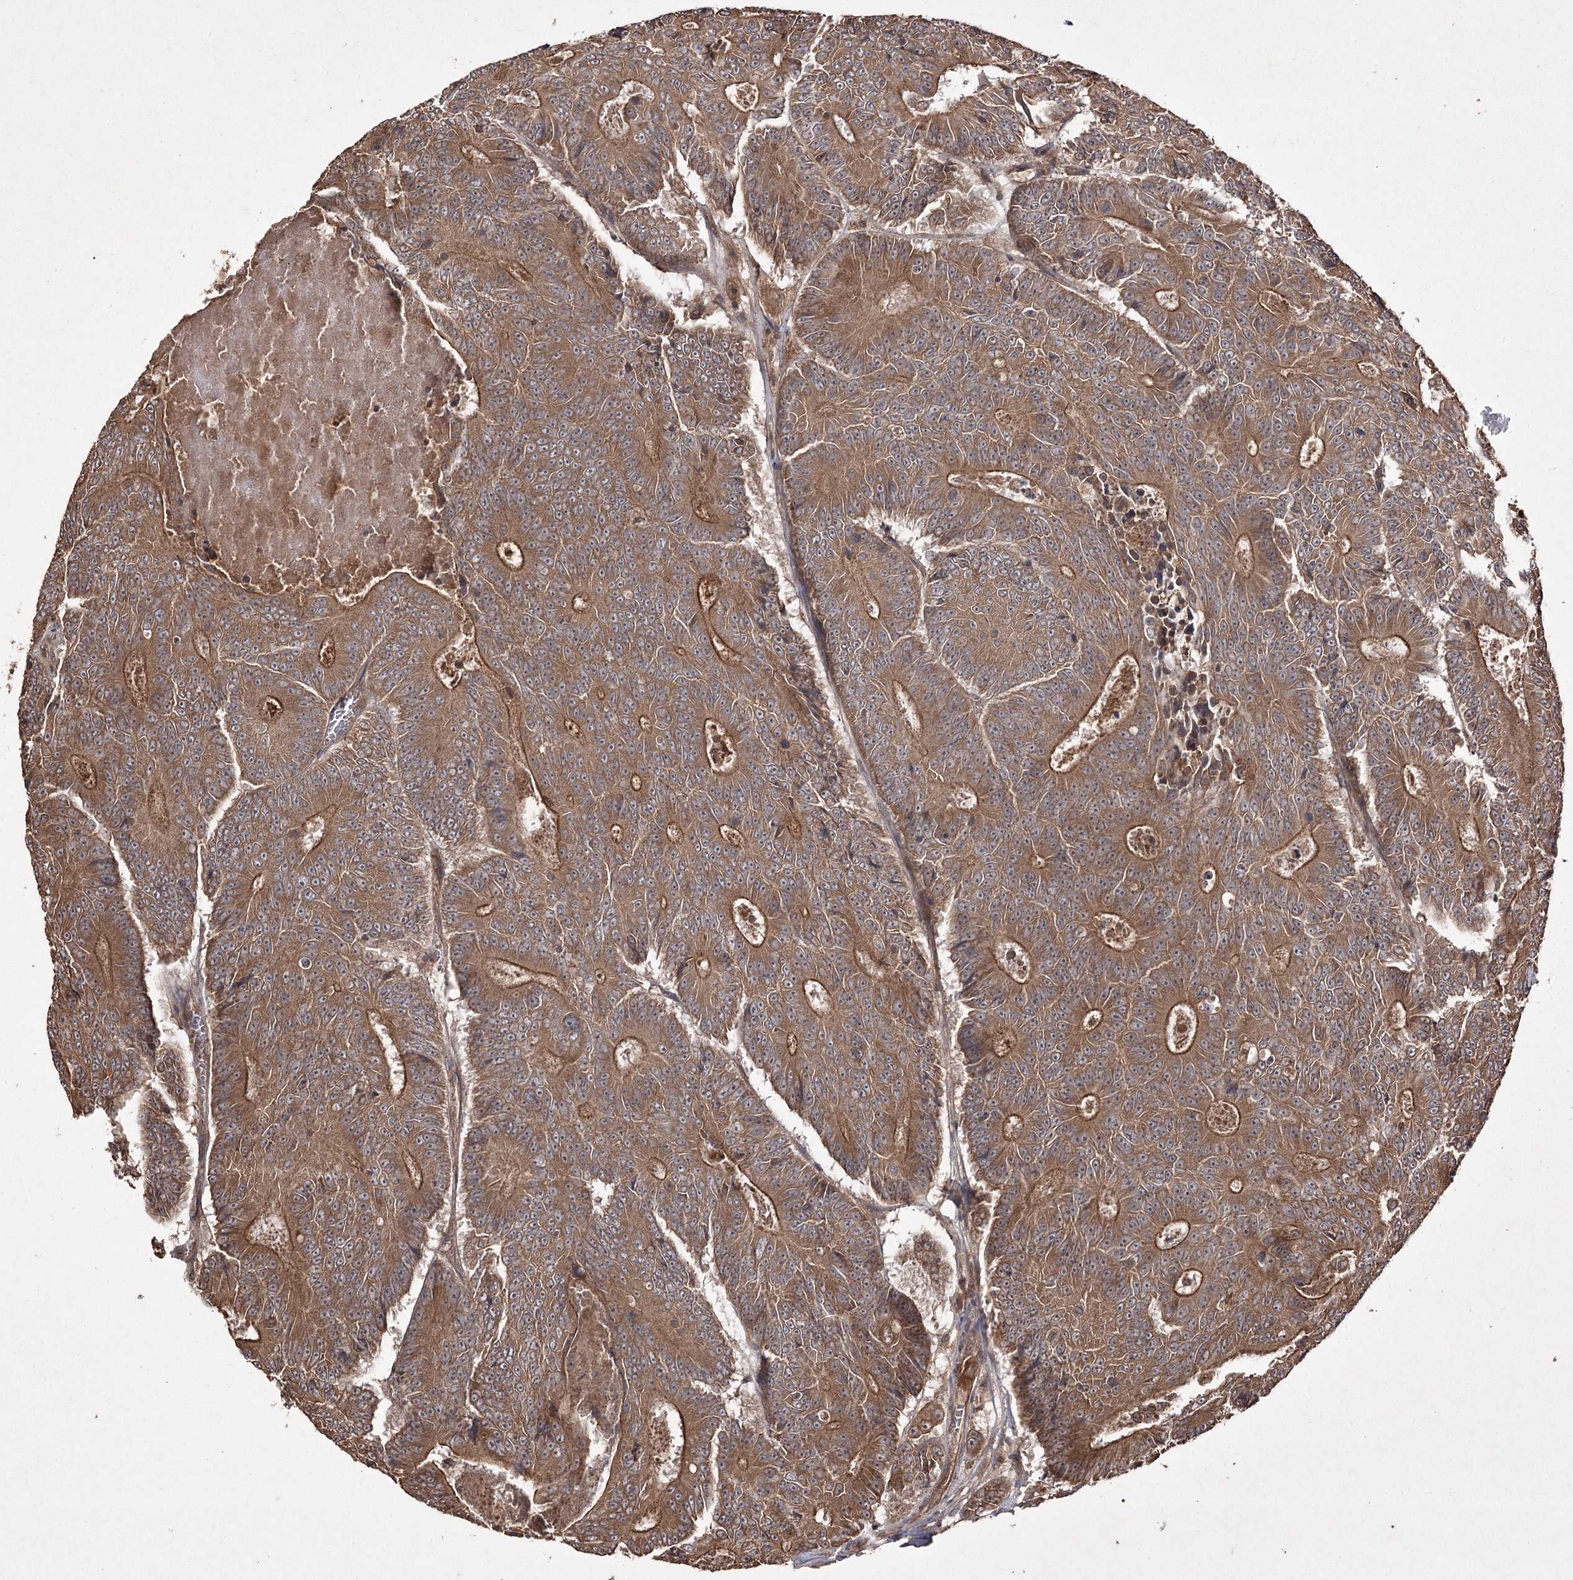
{"staining": {"intensity": "moderate", "quantity": ">75%", "location": "cytoplasmic/membranous"}, "tissue": "colorectal cancer", "cell_type": "Tumor cells", "image_type": "cancer", "snomed": [{"axis": "morphology", "description": "Adenocarcinoma, NOS"}, {"axis": "topography", "description": "Colon"}], "caption": "Immunohistochemistry staining of colorectal cancer (adenocarcinoma), which exhibits medium levels of moderate cytoplasmic/membranous positivity in approximately >75% of tumor cells indicating moderate cytoplasmic/membranous protein expression. The staining was performed using DAB (3,3'-diaminobenzidine) (brown) for protein detection and nuclei were counterstained in hematoxylin (blue).", "gene": "FANCL", "patient": {"sex": "male", "age": 83}}